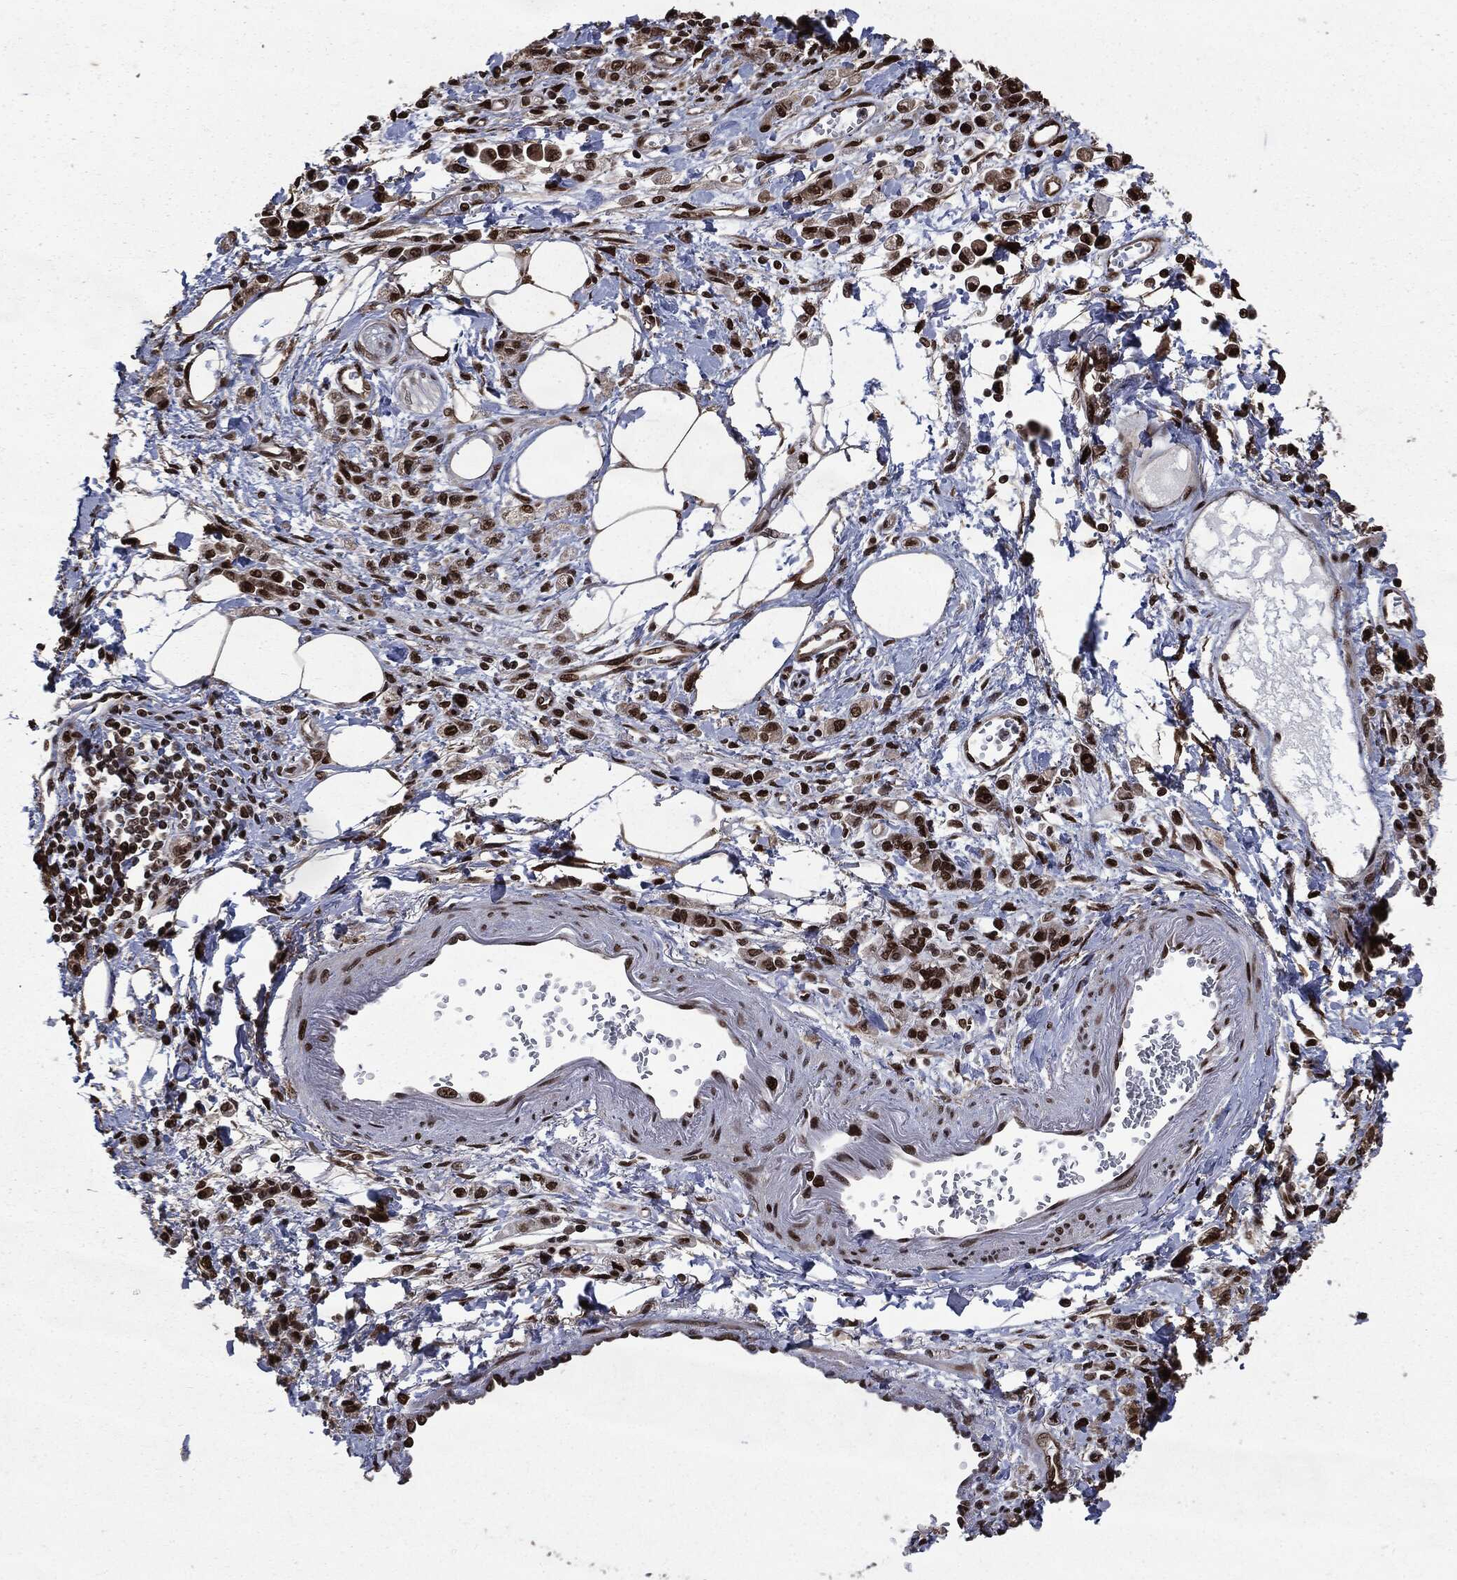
{"staining": {"intensity": "strong", "quantity": ">75%", "location": "nuclear"}, "tissue": "stomach cancer", "cell_type": "Tumor cells", "image_type": "cancer", "snomed": [{"axis": "morphology", "description": "Adenocarcinoma, NOS"}, {"axis": "topography", "description": "Stomach"}], "caption": "Immunohistochemistry (IHC) histopathology image of neoplastic tissue: human stomach cancer stained using immunohistochemistry (IHC) reveals high levels of strong protein expression localized specifically in the nuclear of tumor cells, appearing as a nuclear brown color.", "gene": "DVL2", "patient": {"sex": "male", "age": 77}}